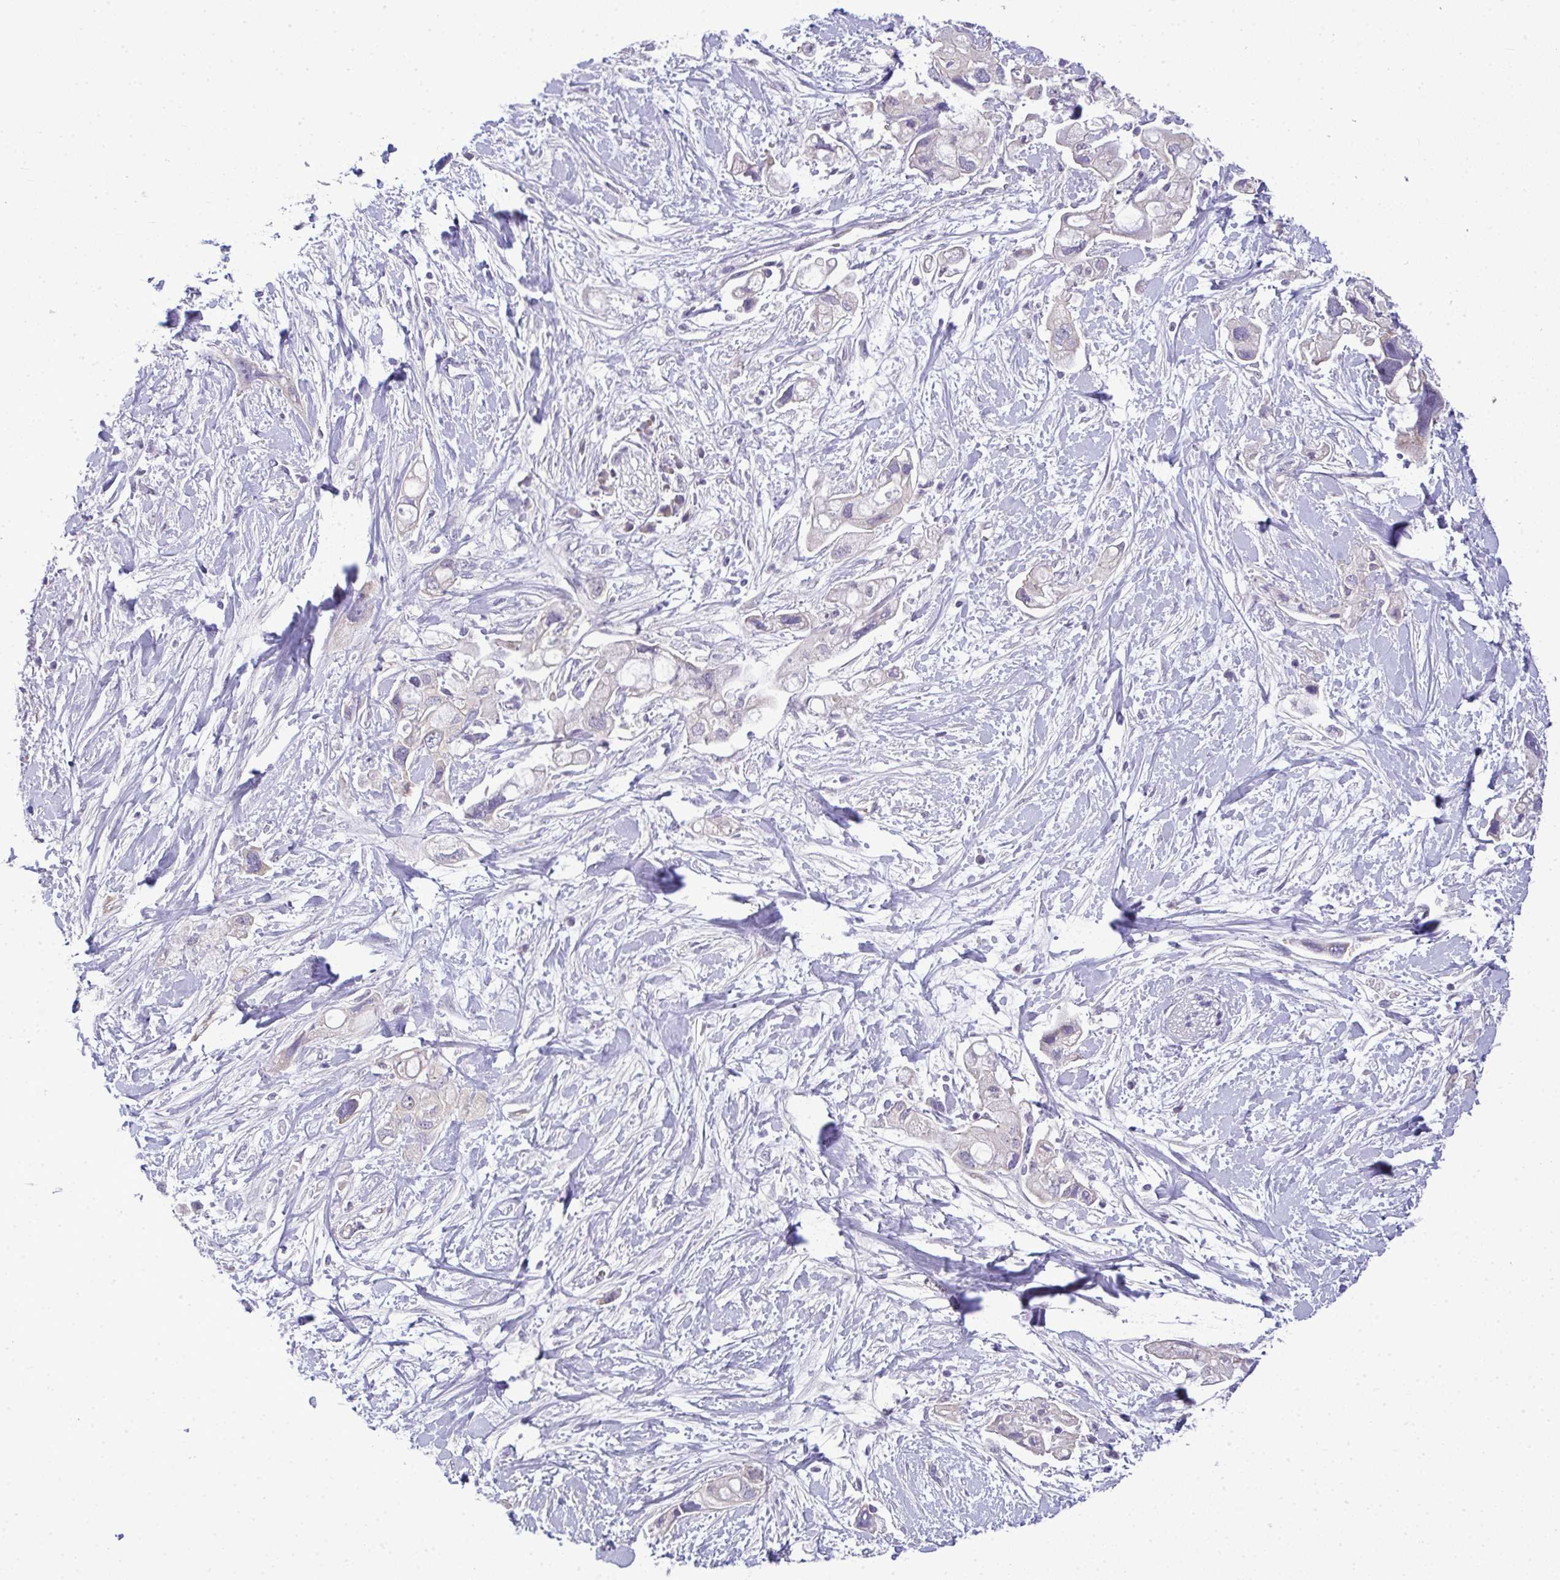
{"staining": {"intensity": "negative", "quantity": "none", "location": "none"}, "tissue": "pancreatic cancer", "cell_type": "Tumor cells", "image_type": "cancer", "snomed": [{"axis": "morphology", "description": "Adenocarcinoma, NOS"}, {"axis": "topography", "description": "Pancreas"}], "caption": "Adenocarcinoma (pancreatic) was stained to show a protein in brown. There is no significant positivity in tumor cells. (Brightfield microscopy of DAB (3,3'-diaminobenzidine) immunohistochemistry at high magnification).", "gene": "NT5C1A", "patient": {"sex": "female", "age": 56}}